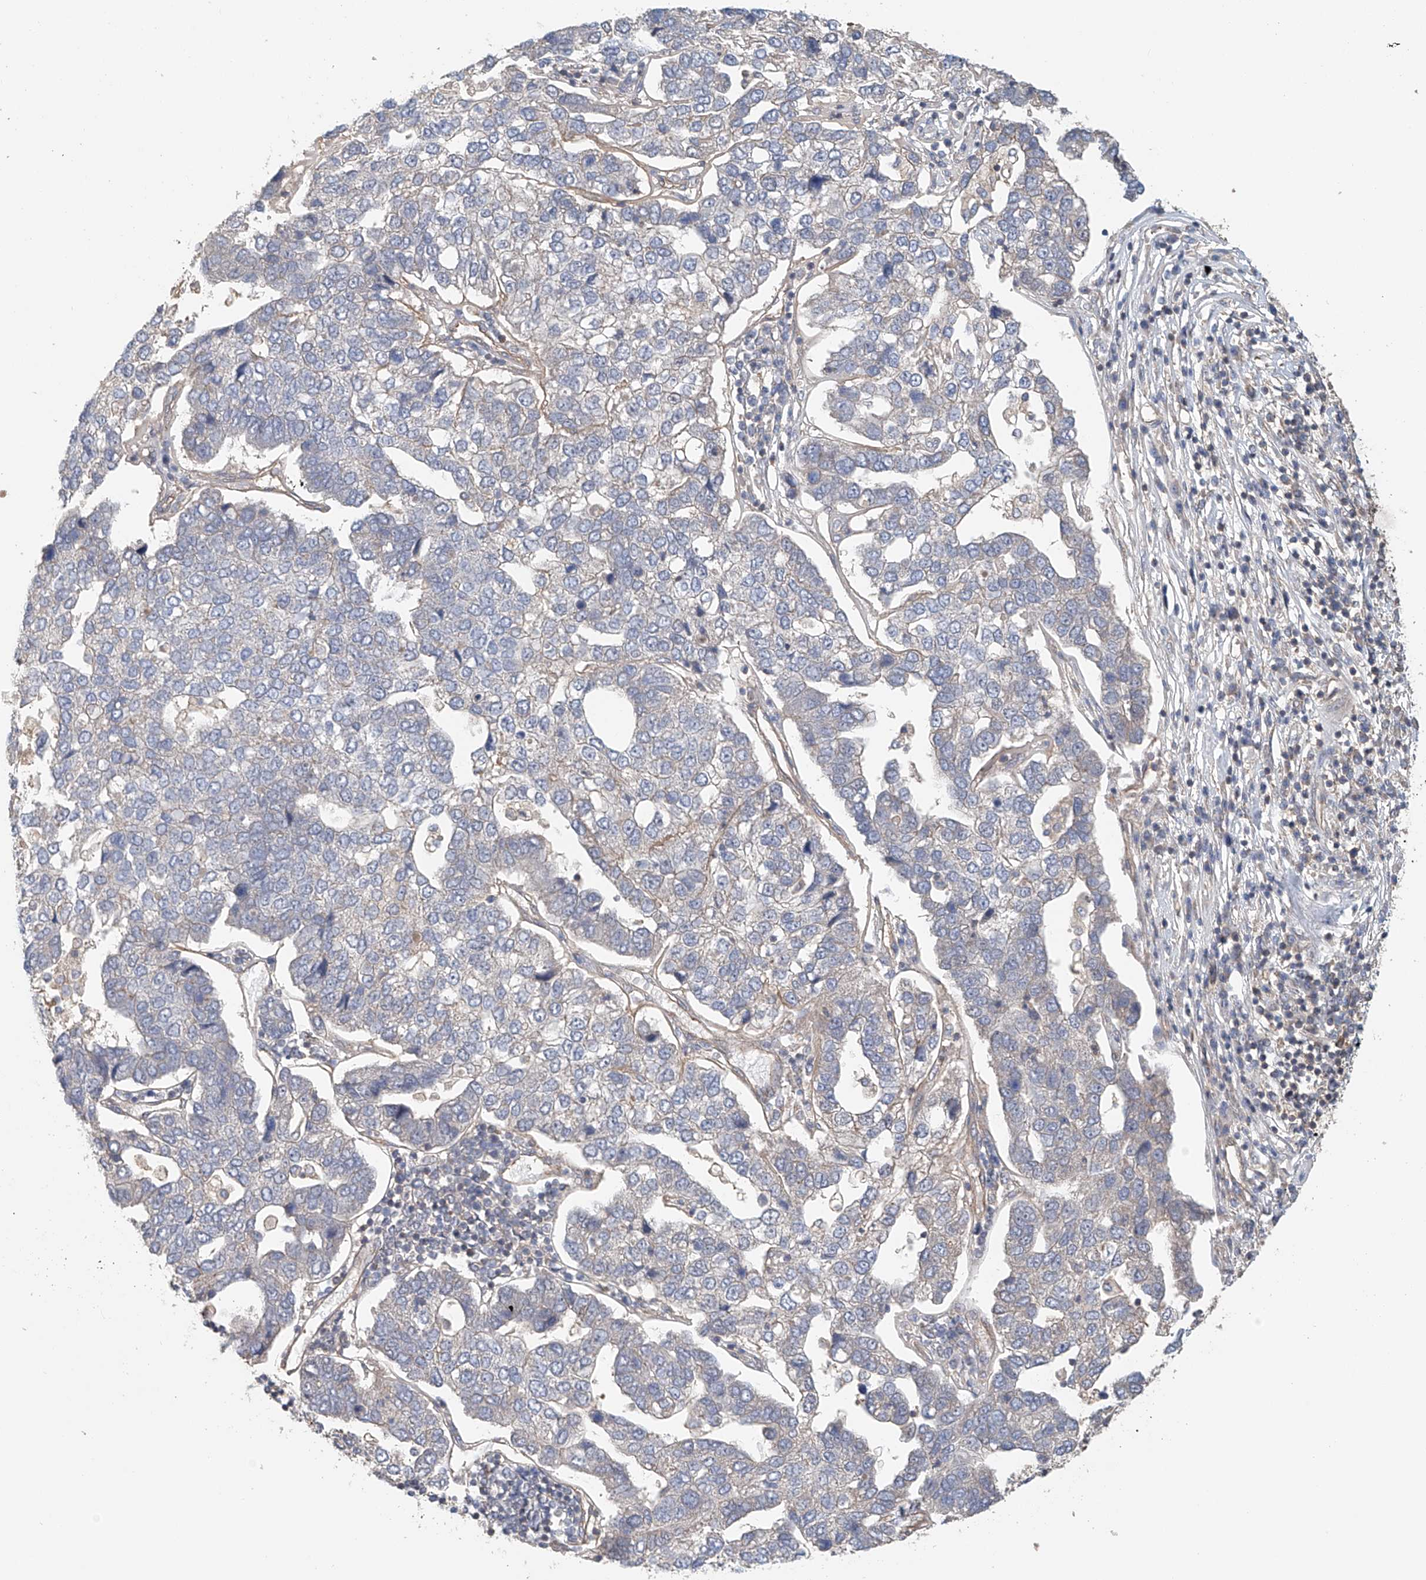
{"staining": {"intensity": "negative", "quantity": "none", "location": "none"}, "tissue": "pancreatic cancer", "cell_type": "Tumor cells", "image_type": "cancer", "snomed": [{"axis": "morphology", "description": "Adenocarcinoma, NOS"}, {"axis": "topography", "description": "Pancreas"}], "caption": "IHC photomicrograph of pancreatic cancer (adenocarcinoma) stained for a protein (brown), which shows no positivity in tumor cells. (Stains: DAB (3,3'-diaminobenzidine) immunohistochemistry with hematoxylin counter stain, Microscopy: brightfield microscopy at high magnification).", "gene": "FRYL", "patient": {"sex": "female", "age": 61}}